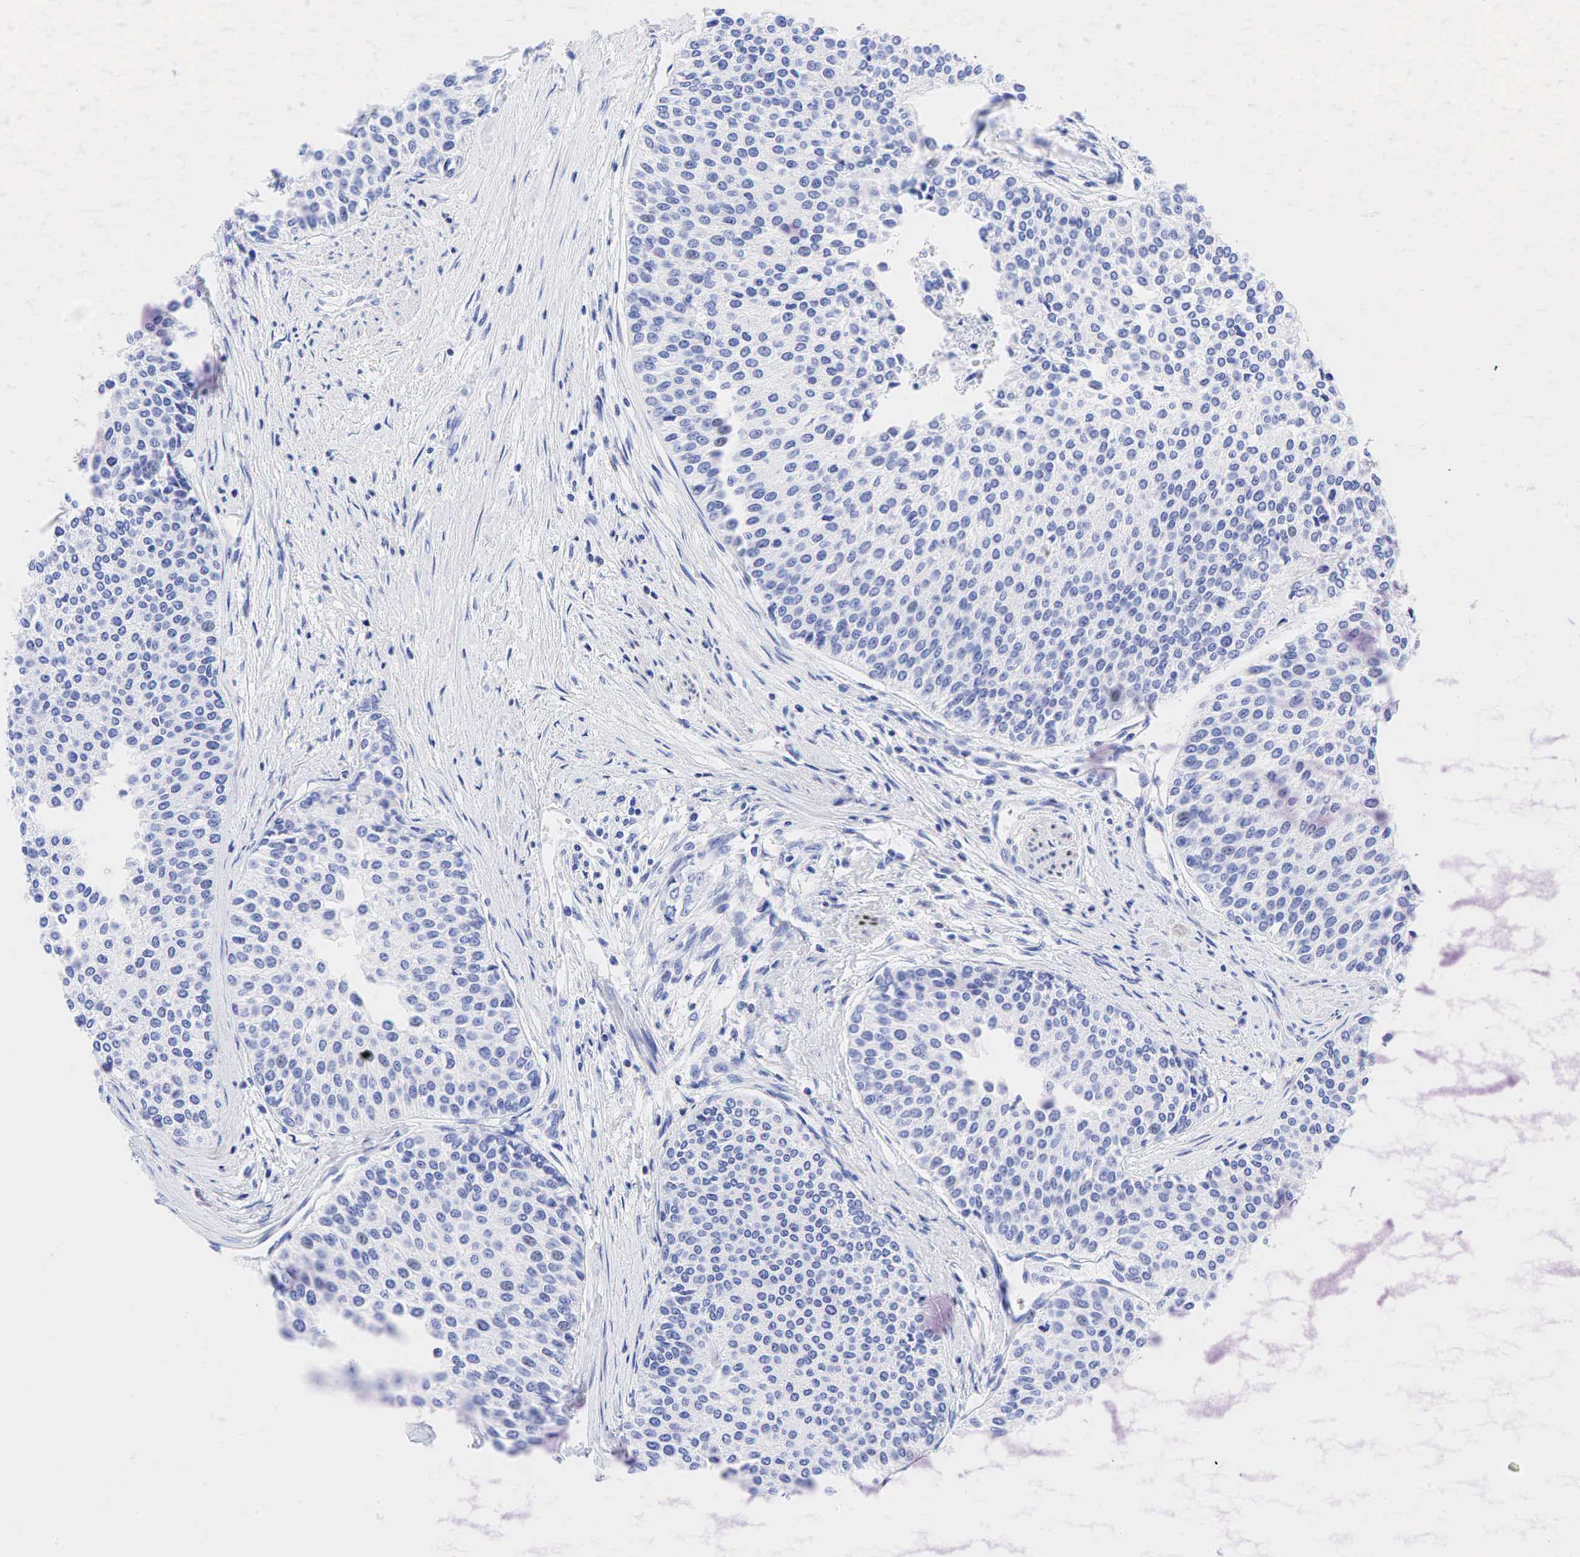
{"staining": {"intensity": "negative", "quantity": "none", "location": "none"}, "tissue": "urothelial cancer", "cell_type": "Tumor cells", "image_type": "cancer", "snomed": [{"axis": "morphology", "description": "Urothelial carcinoma, Low grade"}, {"axis": "topography", "description": "Urinary bladder"}], "caption": "Tumor cells show no significant protein expression in urothelial carcinoma (low-grade). The staining is performed using DAB (3,3'-diaminobenzidine) brown chromogen with nuclei counter-stained in using hematoxylin.", "gene": "ESR1", "patient": {"sex": "female", "age": 73}}